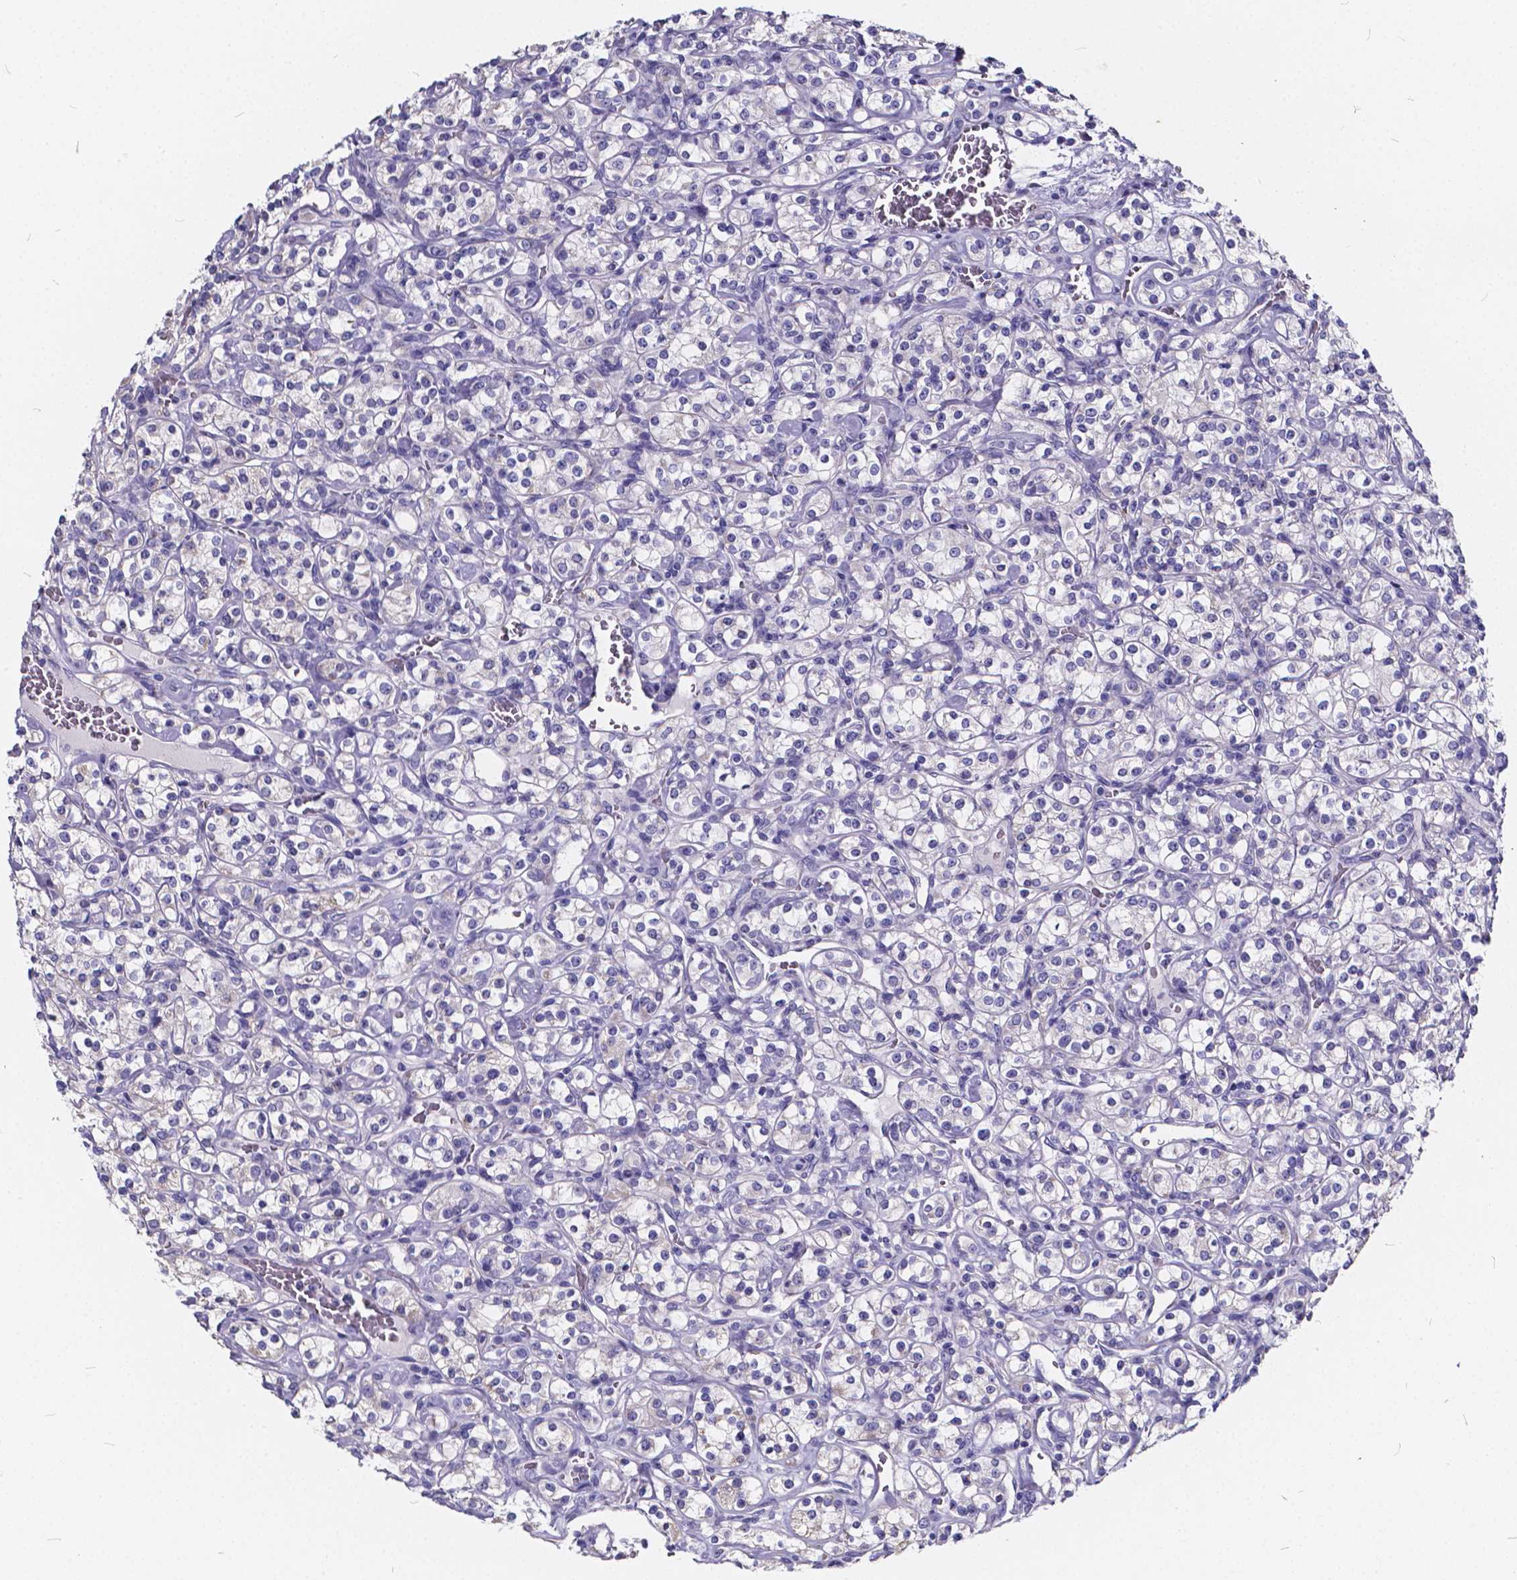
{"staining": {"intensity": "negative", "quantity": "none", "location": "none"}, "tissue": "renal cancer", "cell_type": "Tumor cells", "image_type": "cancer", "snomed": [{"axis": "morphology", "description": "Adenocarcinoma, NOS"}, {"axis": "topography", "description": "Kidney"}], "caption": "This is an immunohistochemistry (IHC) micrograph of human renal adenocarcinoma. There is no positivity in tumor cells.", "gene": "SPEF2", "patient": {"sex": "male", "age": 77}}